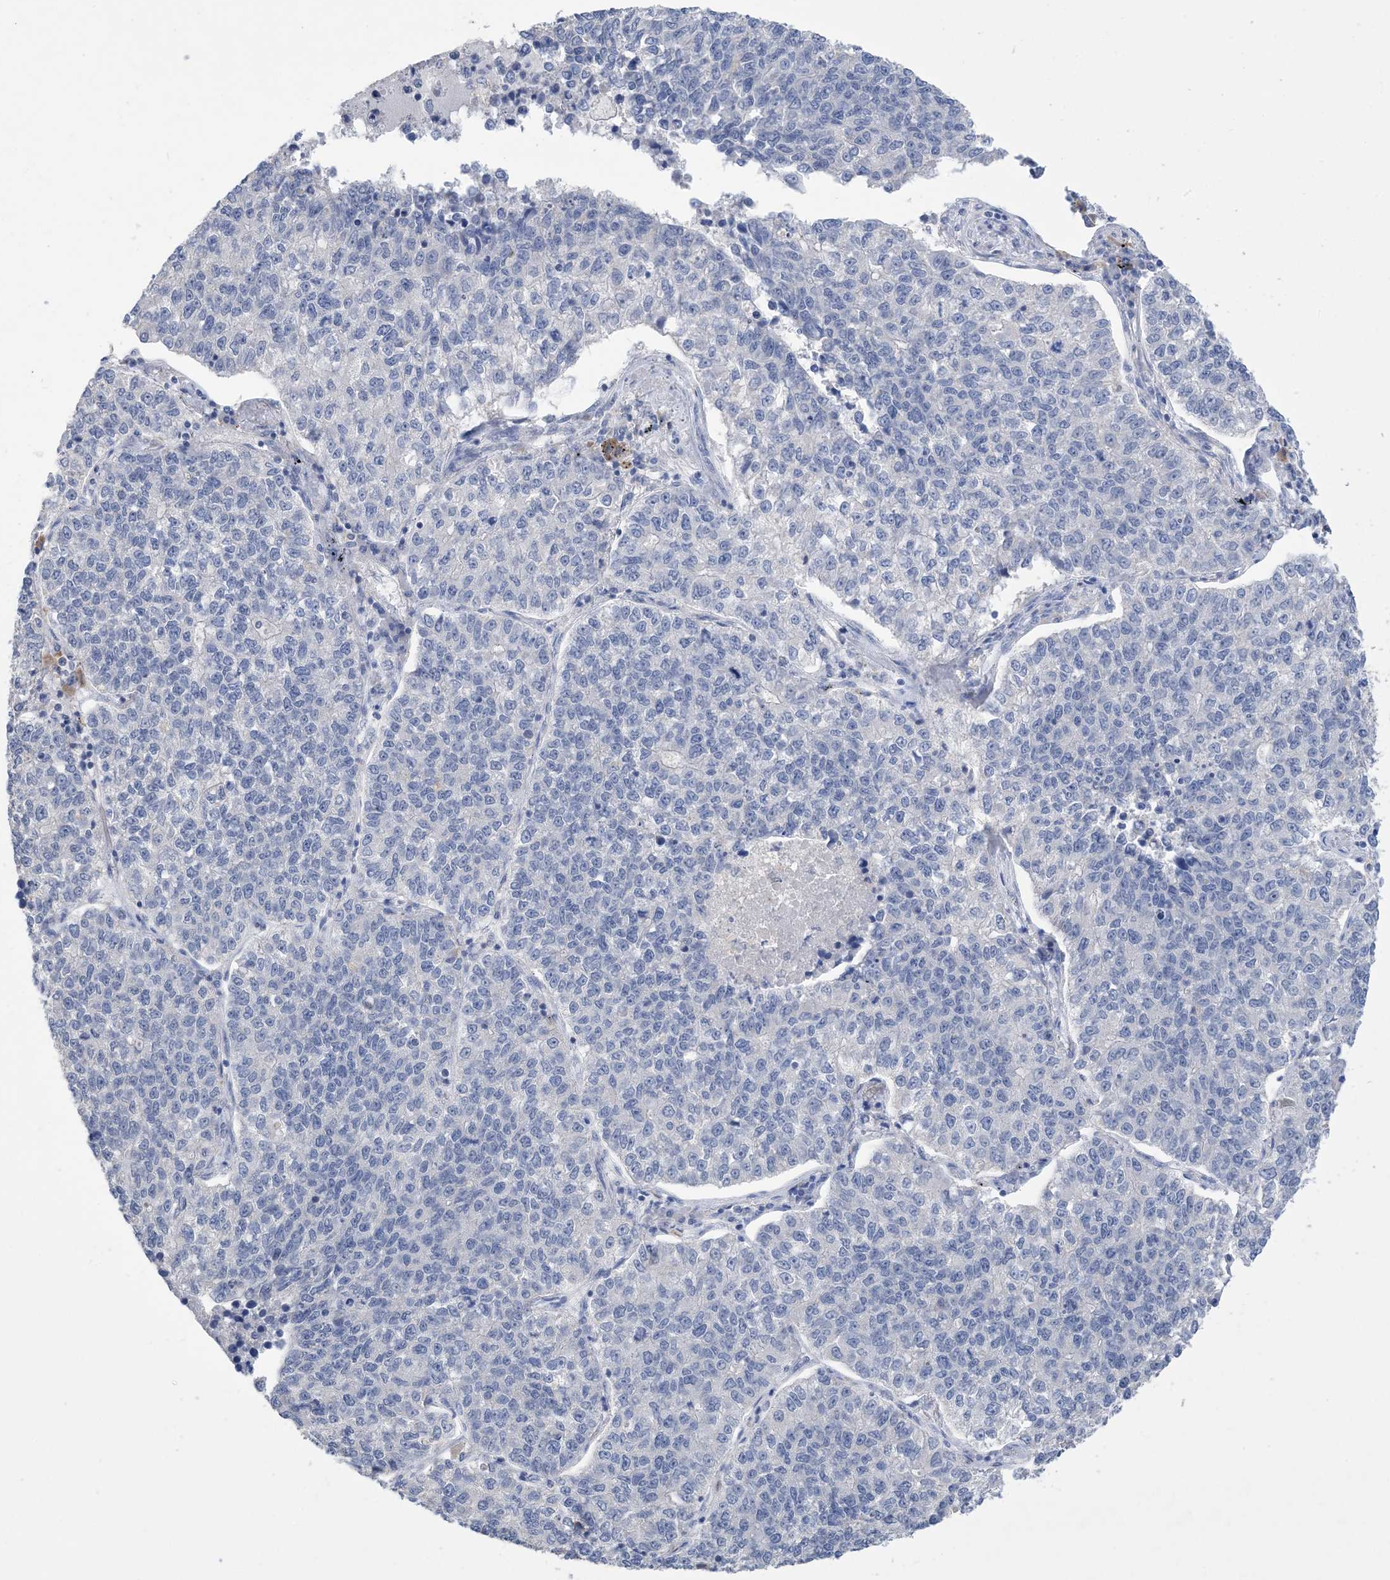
{"staining": {"intensity": "negative", "quantity": "none", "location": "none"}, "tissue": "lung cancer", "cell_type": "Tumor cells", "image_type": "cancer", "snomed": [{"axis": "morphology", "description": "Adenocarcinoma, NOS"}, {"axis": "topography", "description": "Lung"}], "caption": "An immunohistochemistry image of lung cancer (adenocarcinoma) is shown. There is no staining in tumor cells of lung cancer (adenocarcinoma).", "gene": "DSC3", "patient": {"sex": "male", "age": 49}}